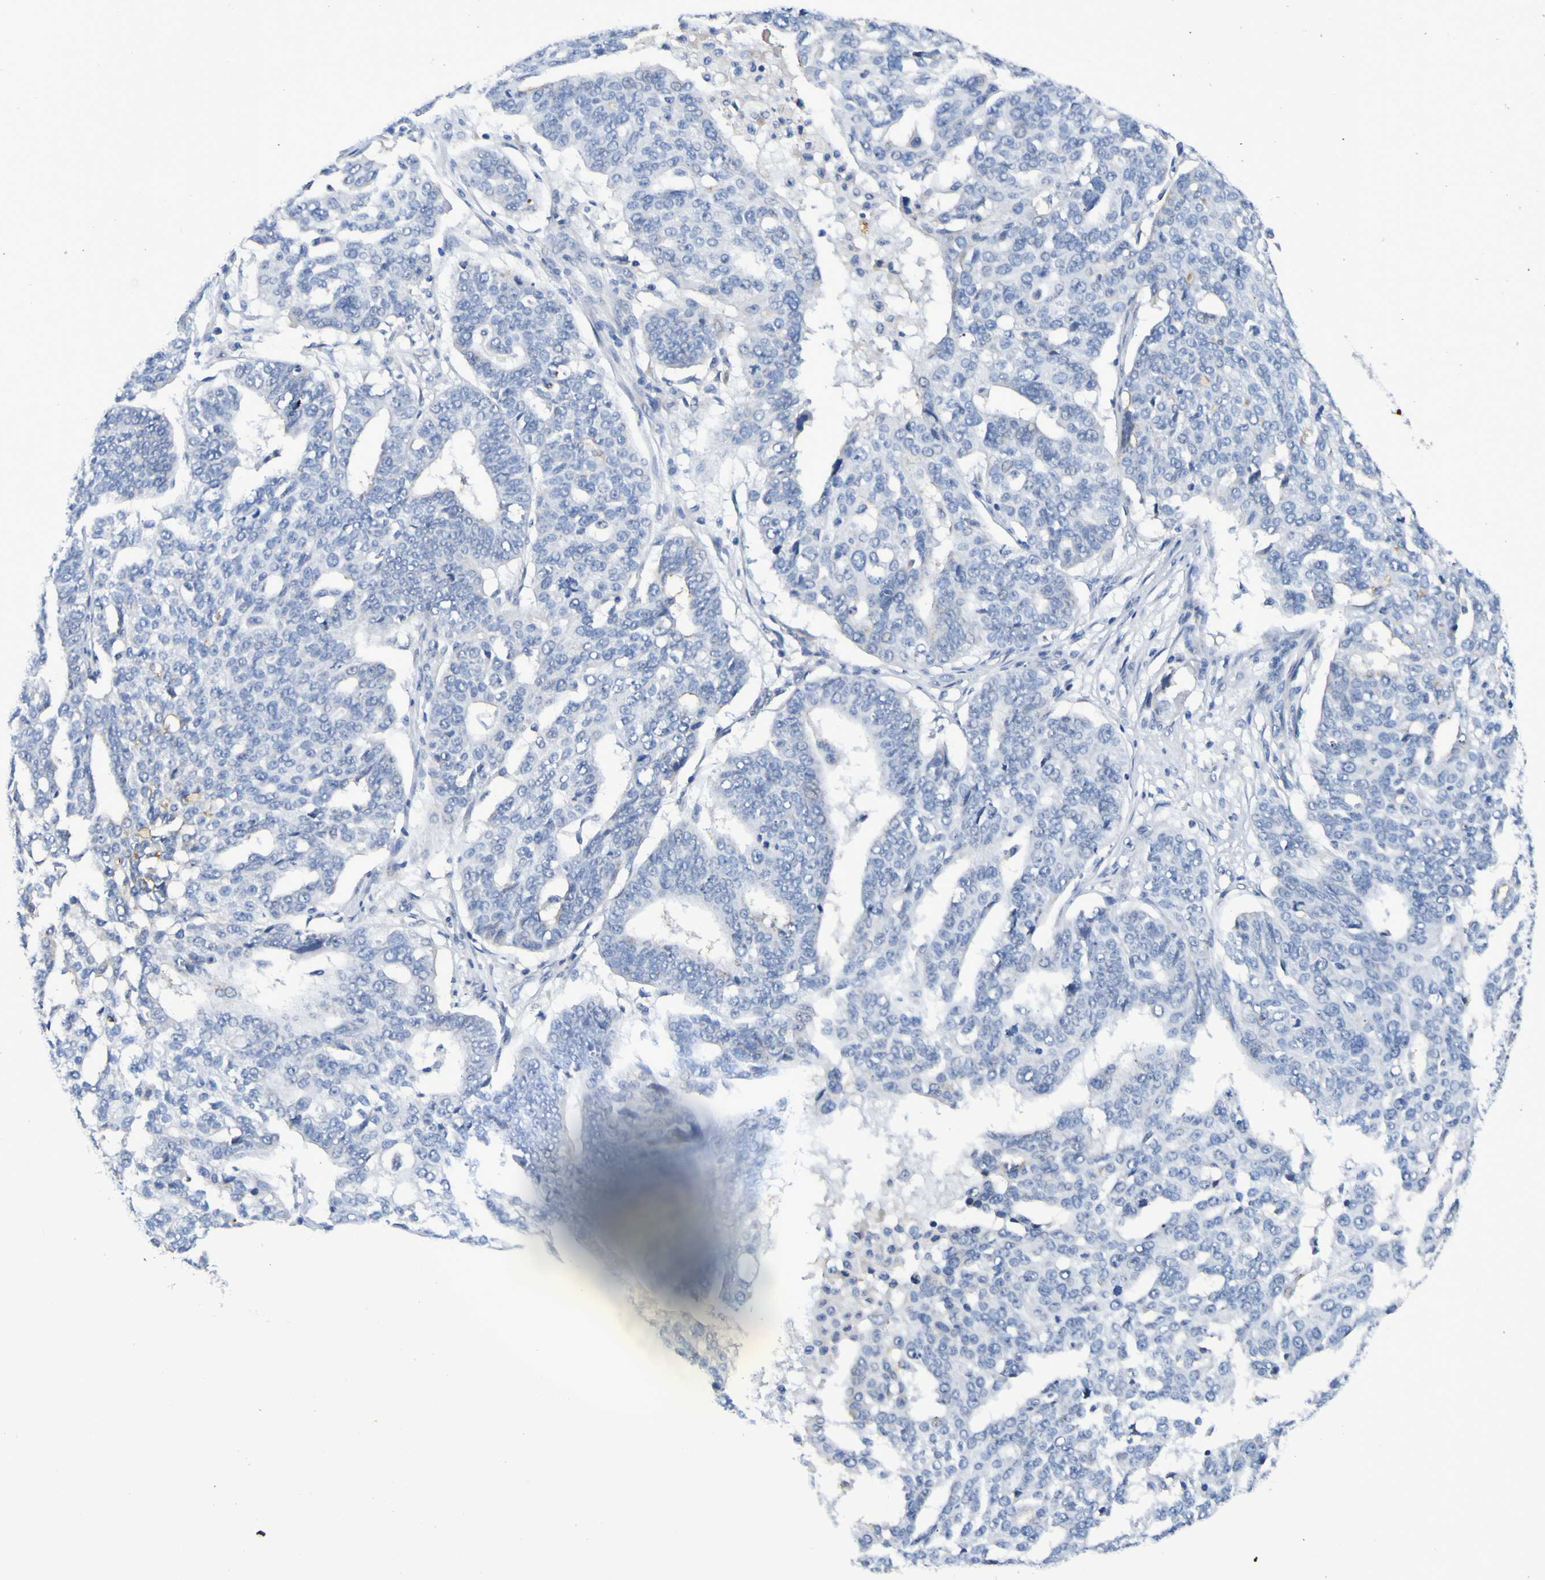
{"staining": {"intensity": "negative", "quantity": "none", "location": "none"}, "tissue": "ovarian cancer", "cell_type": "Tumor cells", "image_type": "cancer", "snomed": [{"axis": "morphology", "description": "Cystadenocarcinoma, serous, NOS"}, {"axis": "topography", "description": "Ovary"}], "caption": "IHC image of serous cystadenocarcinoma (ovarian) stained for a protein (brown), which reveals no staining in tumor cells. (DAB IHC visualized using brightfield microscopy, high magnification).", "gene": "VMA21", "patient": {"sex": "female", "age": 59}}